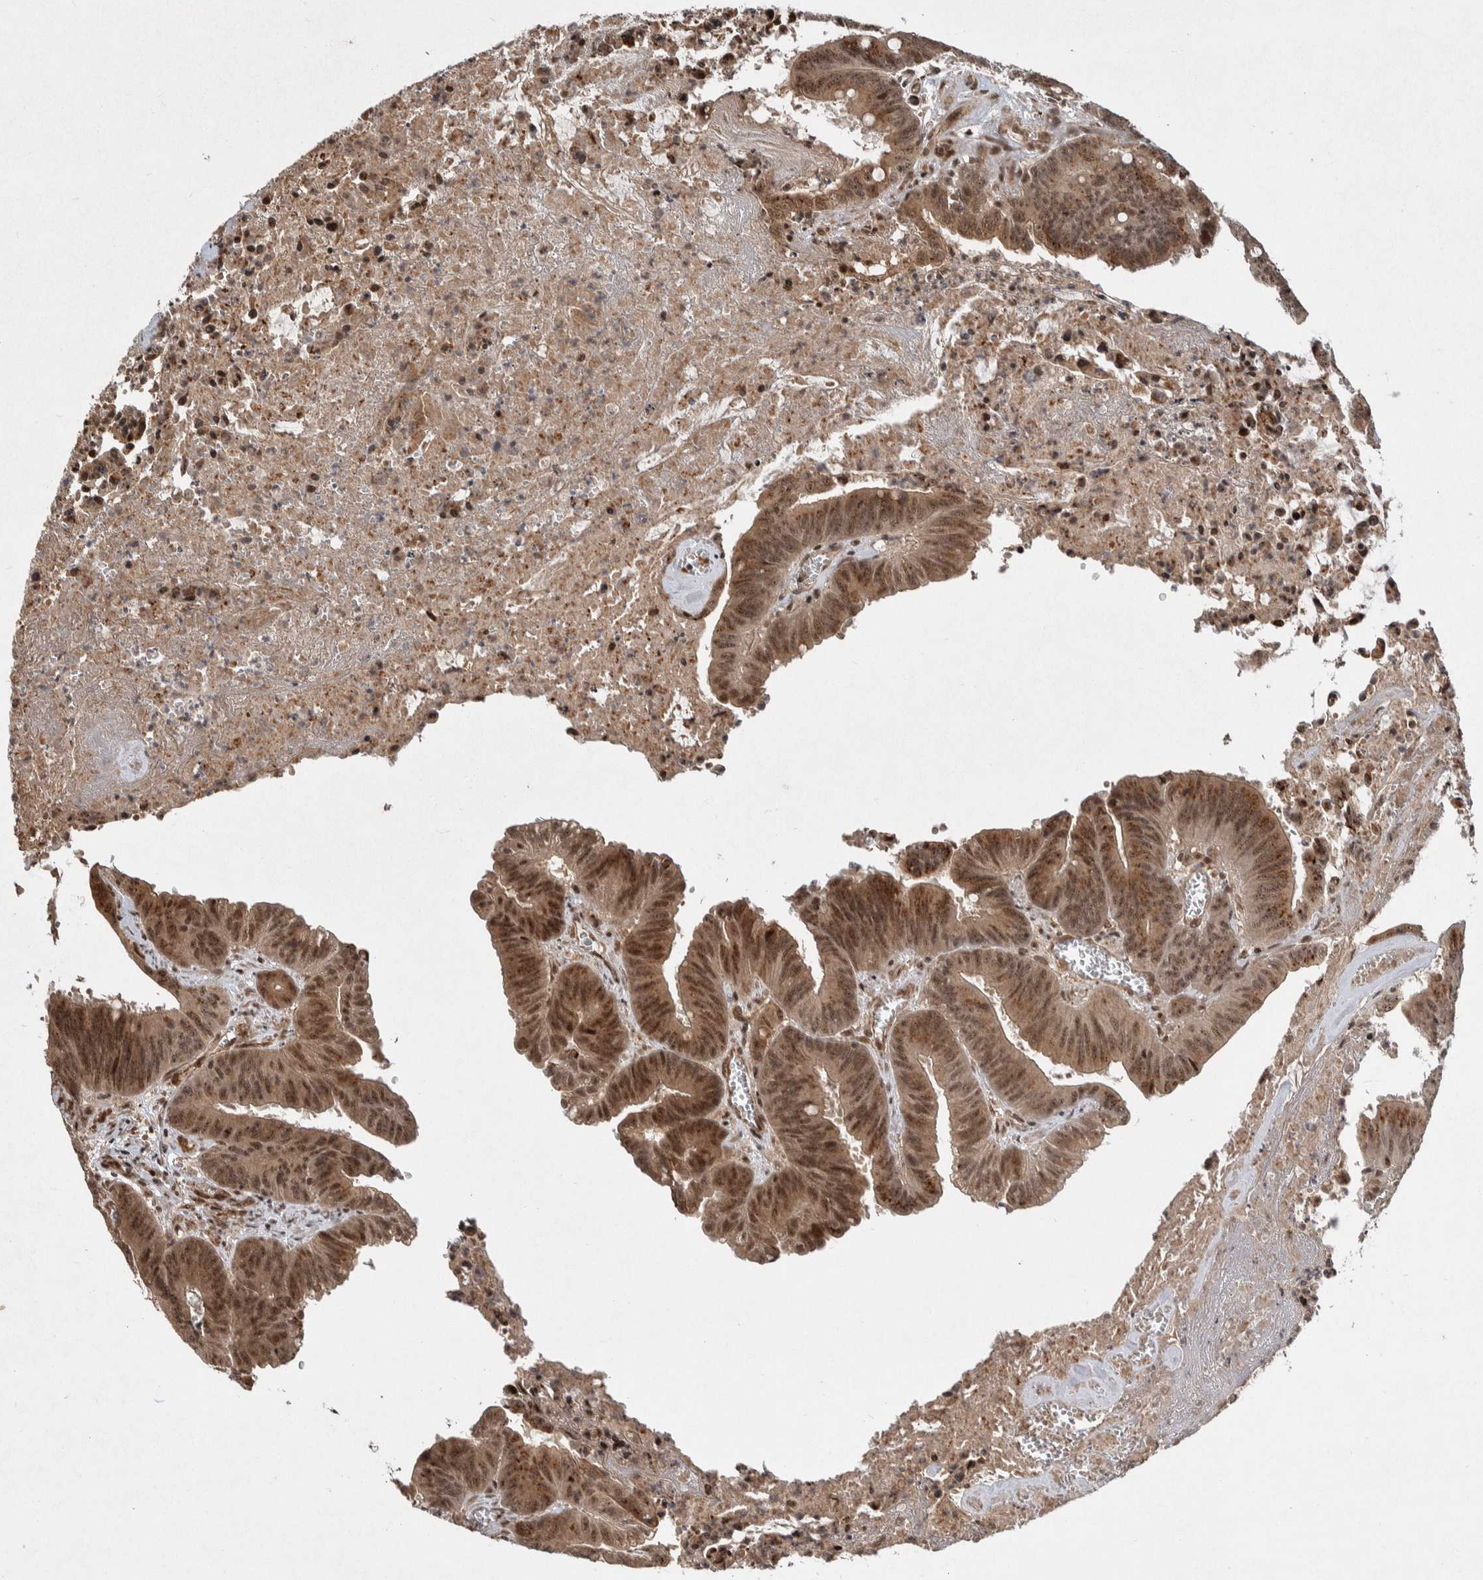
{"staining": {"intensity": "moderate", "quantity": ">75%", "location": "cytoplasmic/membranous,nuclear"}, "tissue": "colorectal cancer", "cell_type": "Tumor cells", "image_type": "cancer", "snomed": [{"axis": "morphology", "description": "Adenocarcinoma, NOS"}, {"axis": "topography", "description": "Colon"}], "caption": "Brown immunohistochemical staining in human colorectal cancer (adenocarcinoma) exhibits moderate cytoplasmic/membranous and nuclear positivity in approximately >75% of tumor cells.", "gene": "TOR1B", "patient": {"sex": "male", "age": 45}}